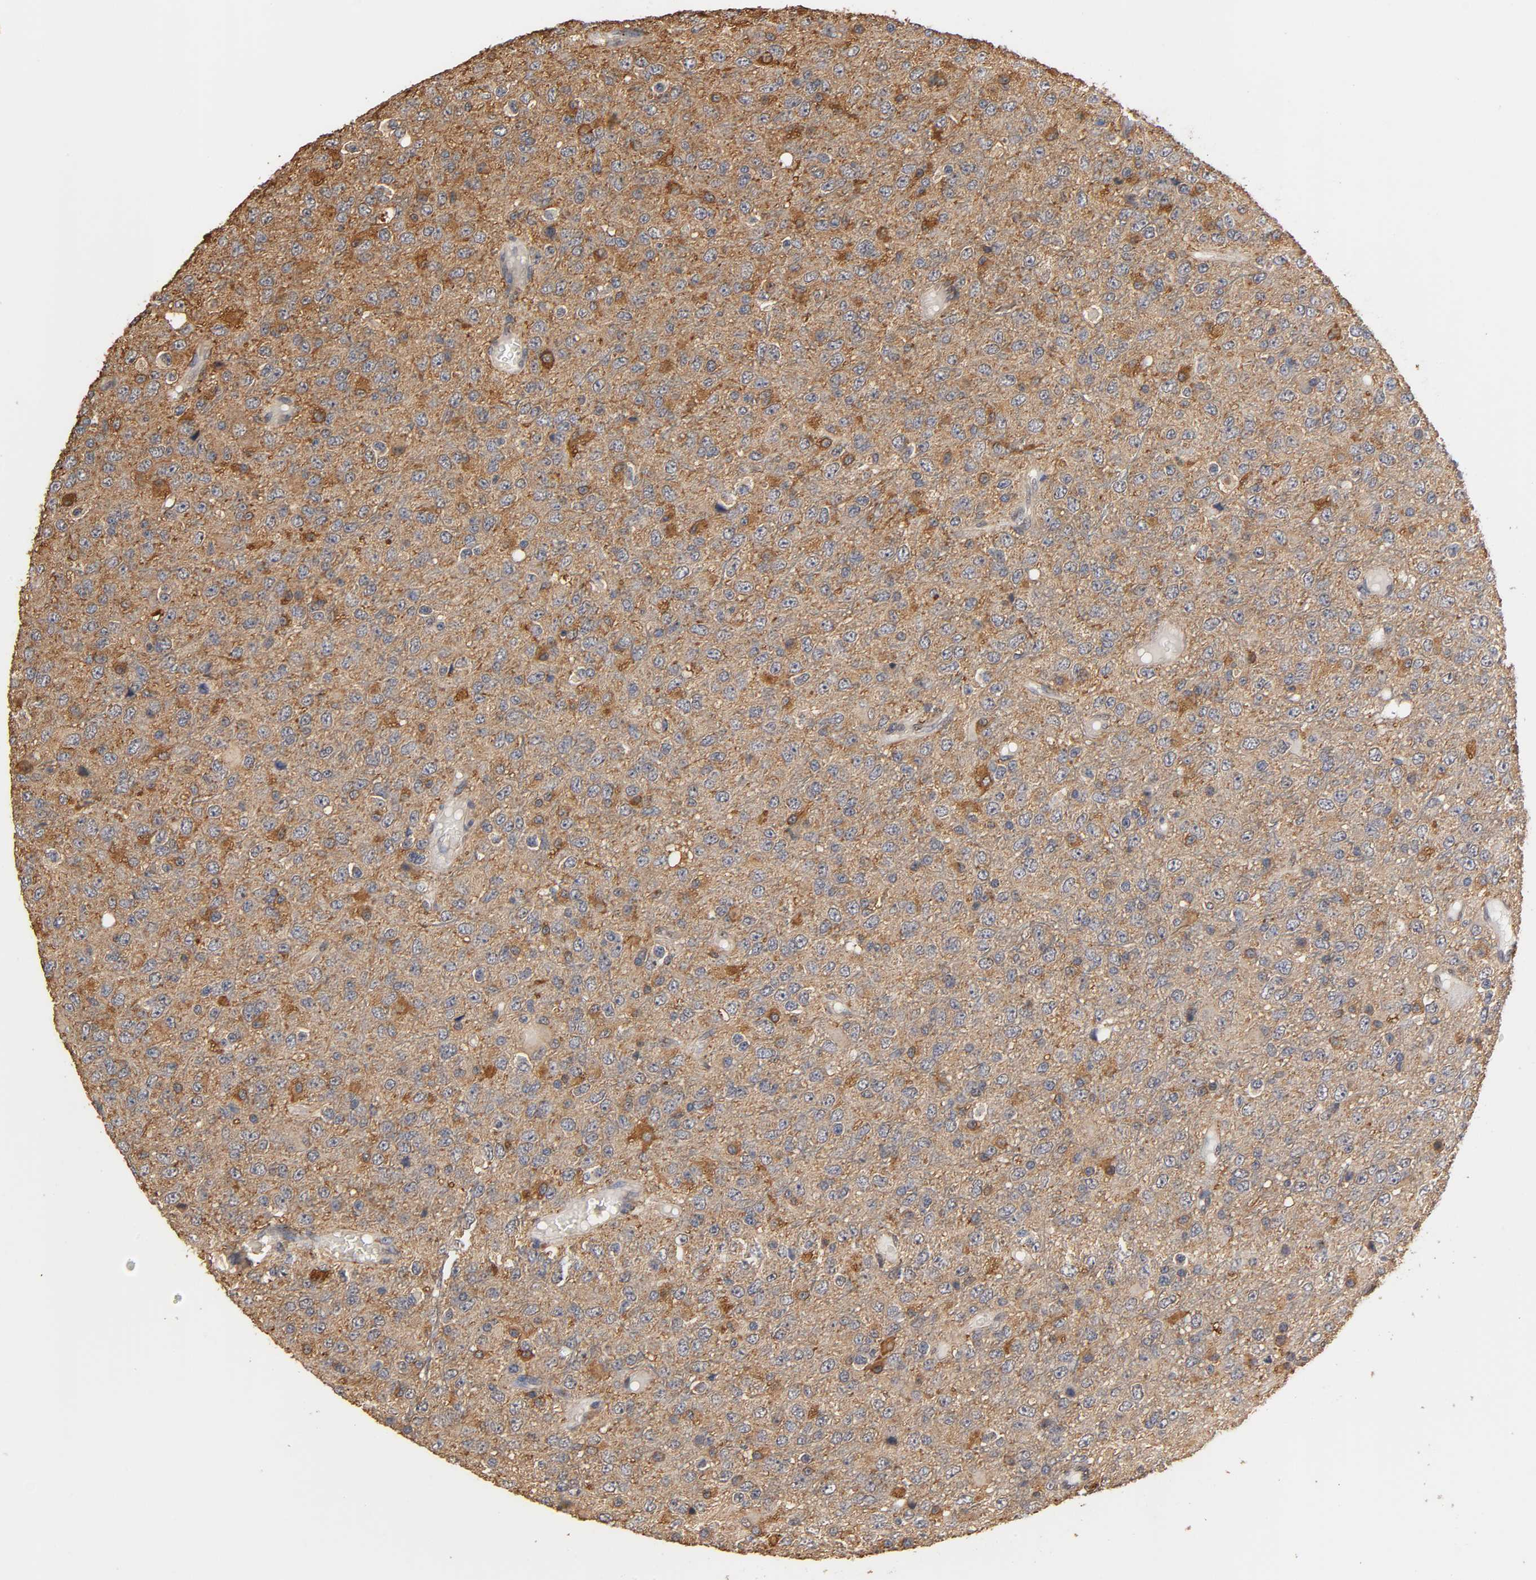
{"staining": {"intensity": "moderate", "quantity": "25%-75%", "location": "cytoplasmic/membranous"}, "tissue": "glioma", "cell_type": "Tumor cells", "image_type": "cancer", "snomed": [{"axis": "morphology", "description": "Glioma, malignant, High grade"}, {"axis": "topography", "description": "pancreas cauda"}], "caption": "Immunohistochemistry (IHC) (DAB (3,3'-diaminobenzidine)) staining of glioma displays moderate cytoplasmic/membranous protein positivity in about 25%-75% of tumor cells.", "gene": "PKN1", "patient": {"sex": "male", "age": 60}}